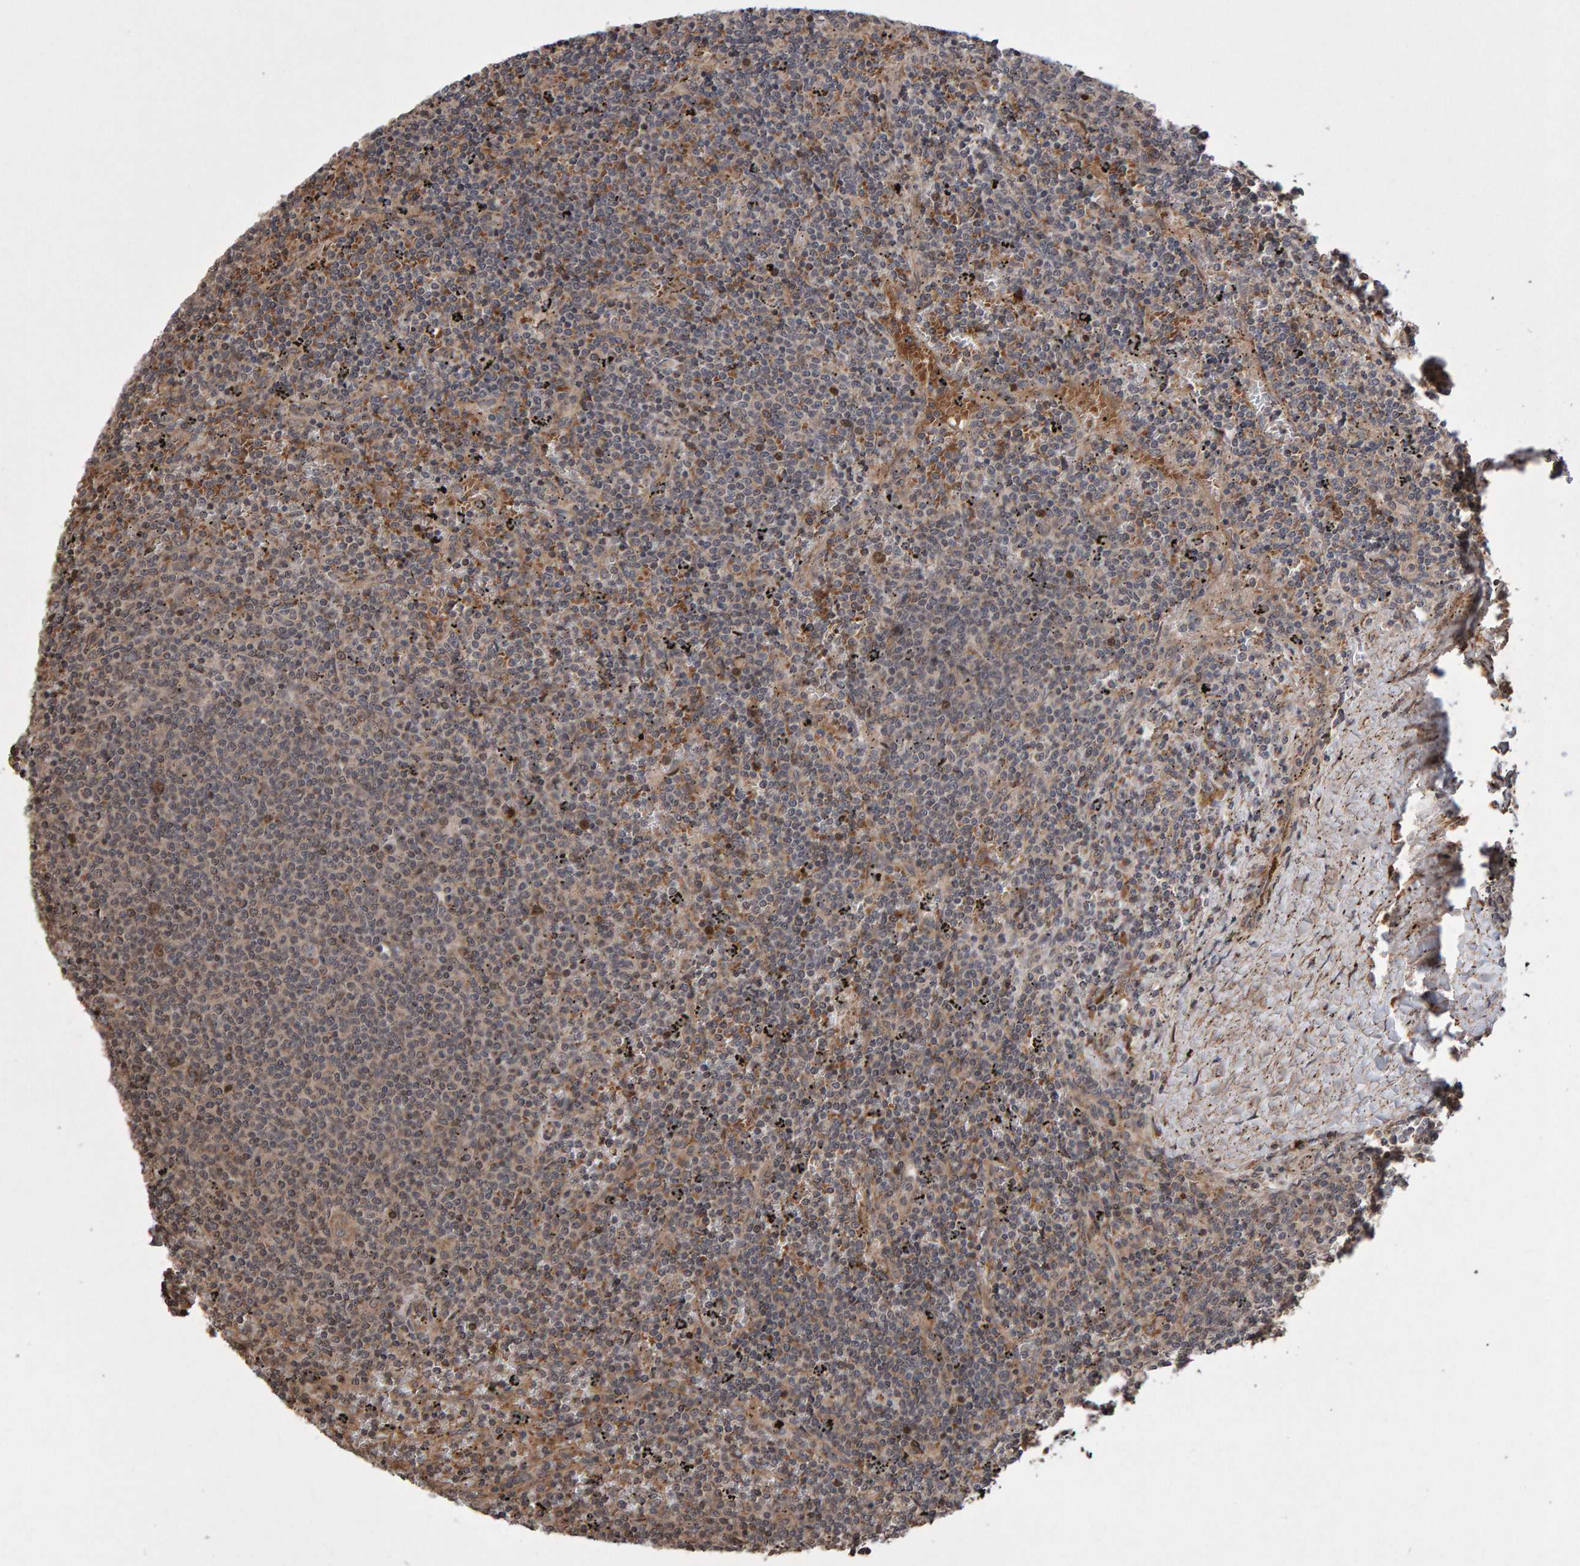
{"staining": {"intensity": "weak", "quantity": ">75%", "location": "cytoplasmic/membranous"}, "tissue": "lymphoma", "cell_type": "Tumor cells", "image_type": "cancer", "snomed": [{"axis": "morphology", "description": "Malignant lymphoma, non-Hodgkin's type, Low grade"}, {"axis": "topography", "description": "Spleen"}], "caption": "Lymphoma stained for a protein shows weak cytoplasmic/membranous positivity in tumor cells.", "gene": "PECR", "patient": {"sex": "female", "age": 50}}